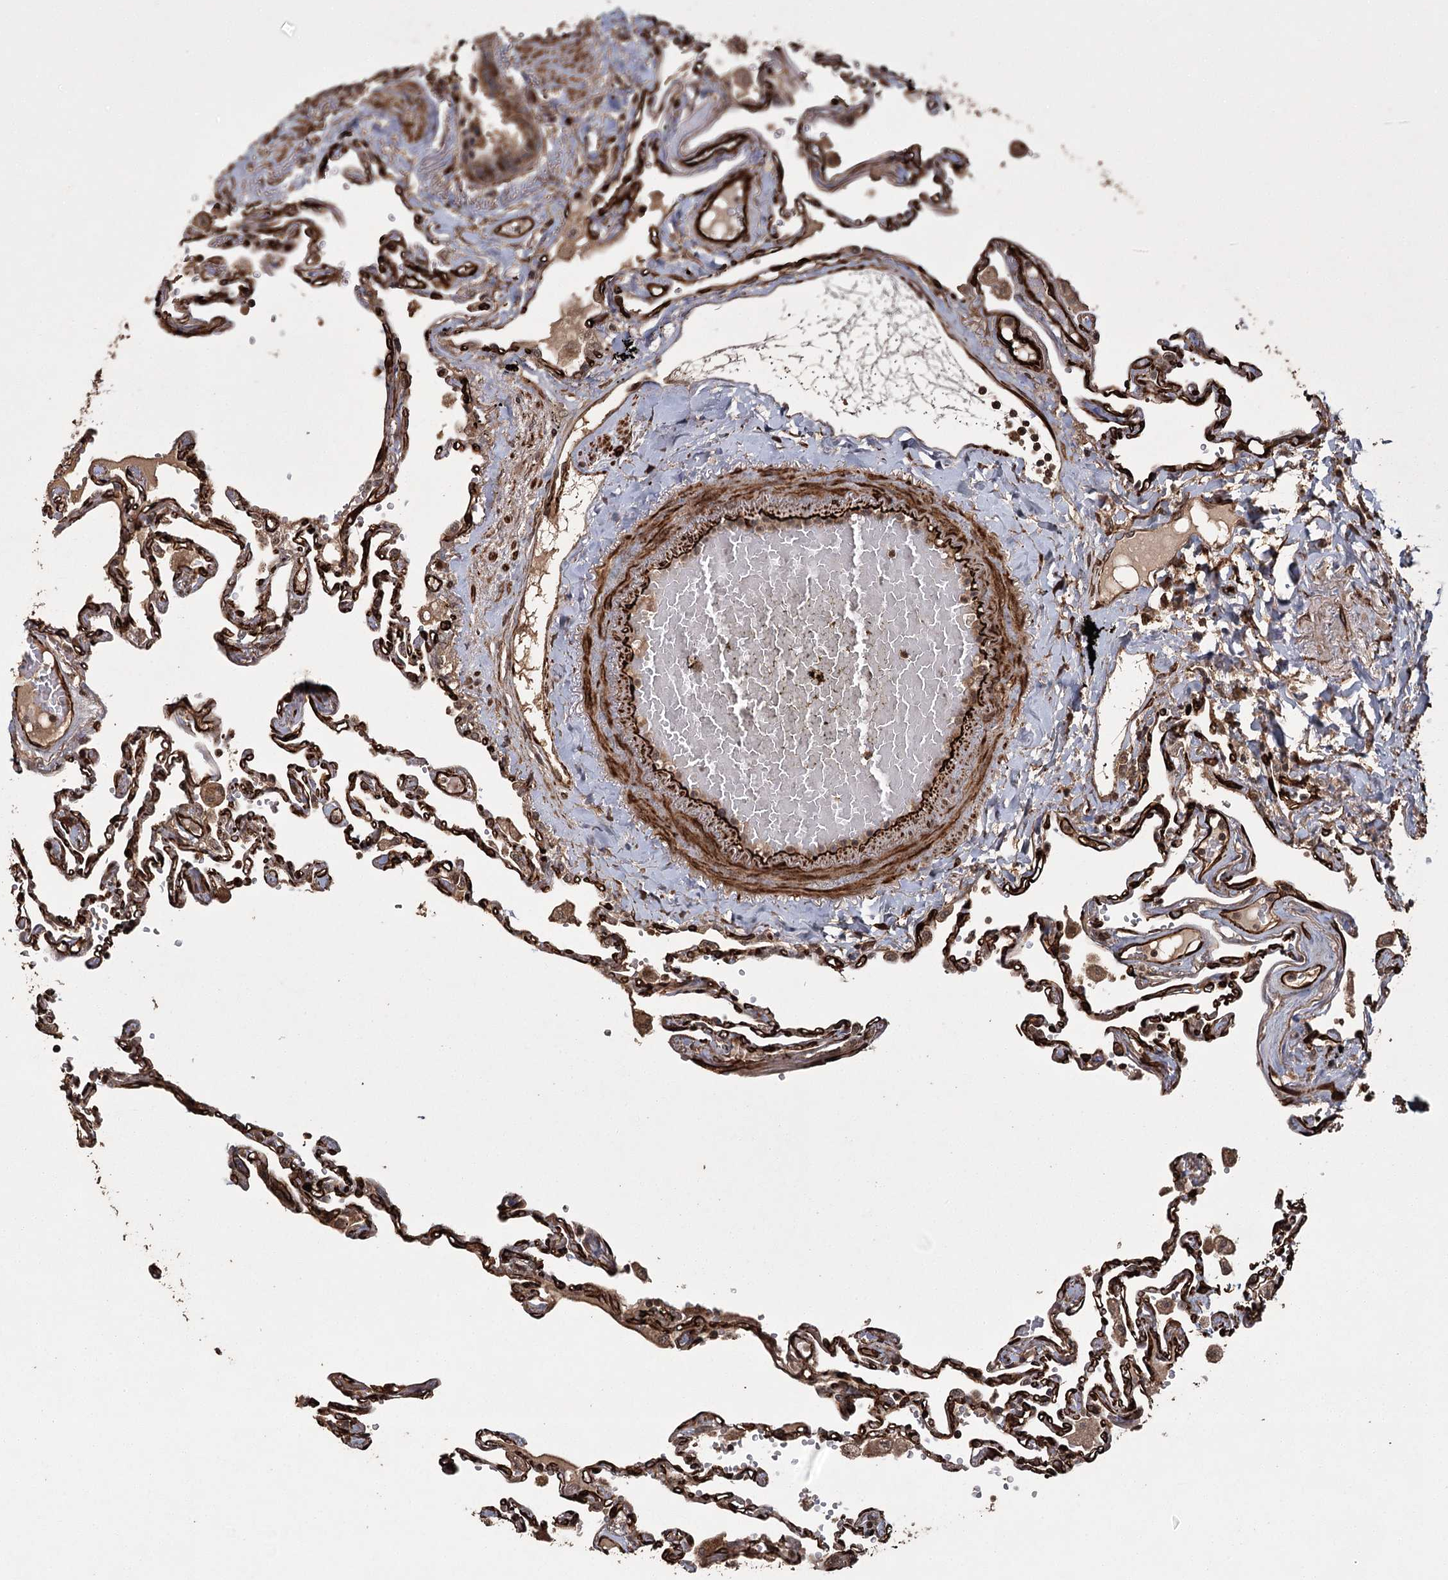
{"staining": {"intensity": "strong", "quantity": "25%-75%", "location": "cytoplasmic/membranous"}, "tissue": "lung", "cell_type": "Alveolar cells", "image_type": "normal", "snomed": [{"axis": "morphology", "description": "Normal tissue, NOS"}, {"axis": "topography", "description": "Lung"}], "caption": "This image shows IHC staining of normal lung, with high strong cytoplasmic/membranous positivity in approximately 25%-75% of alveolar cells.", "gene": "RPAP3", "patient": {"sex": "female", "age": 67}}